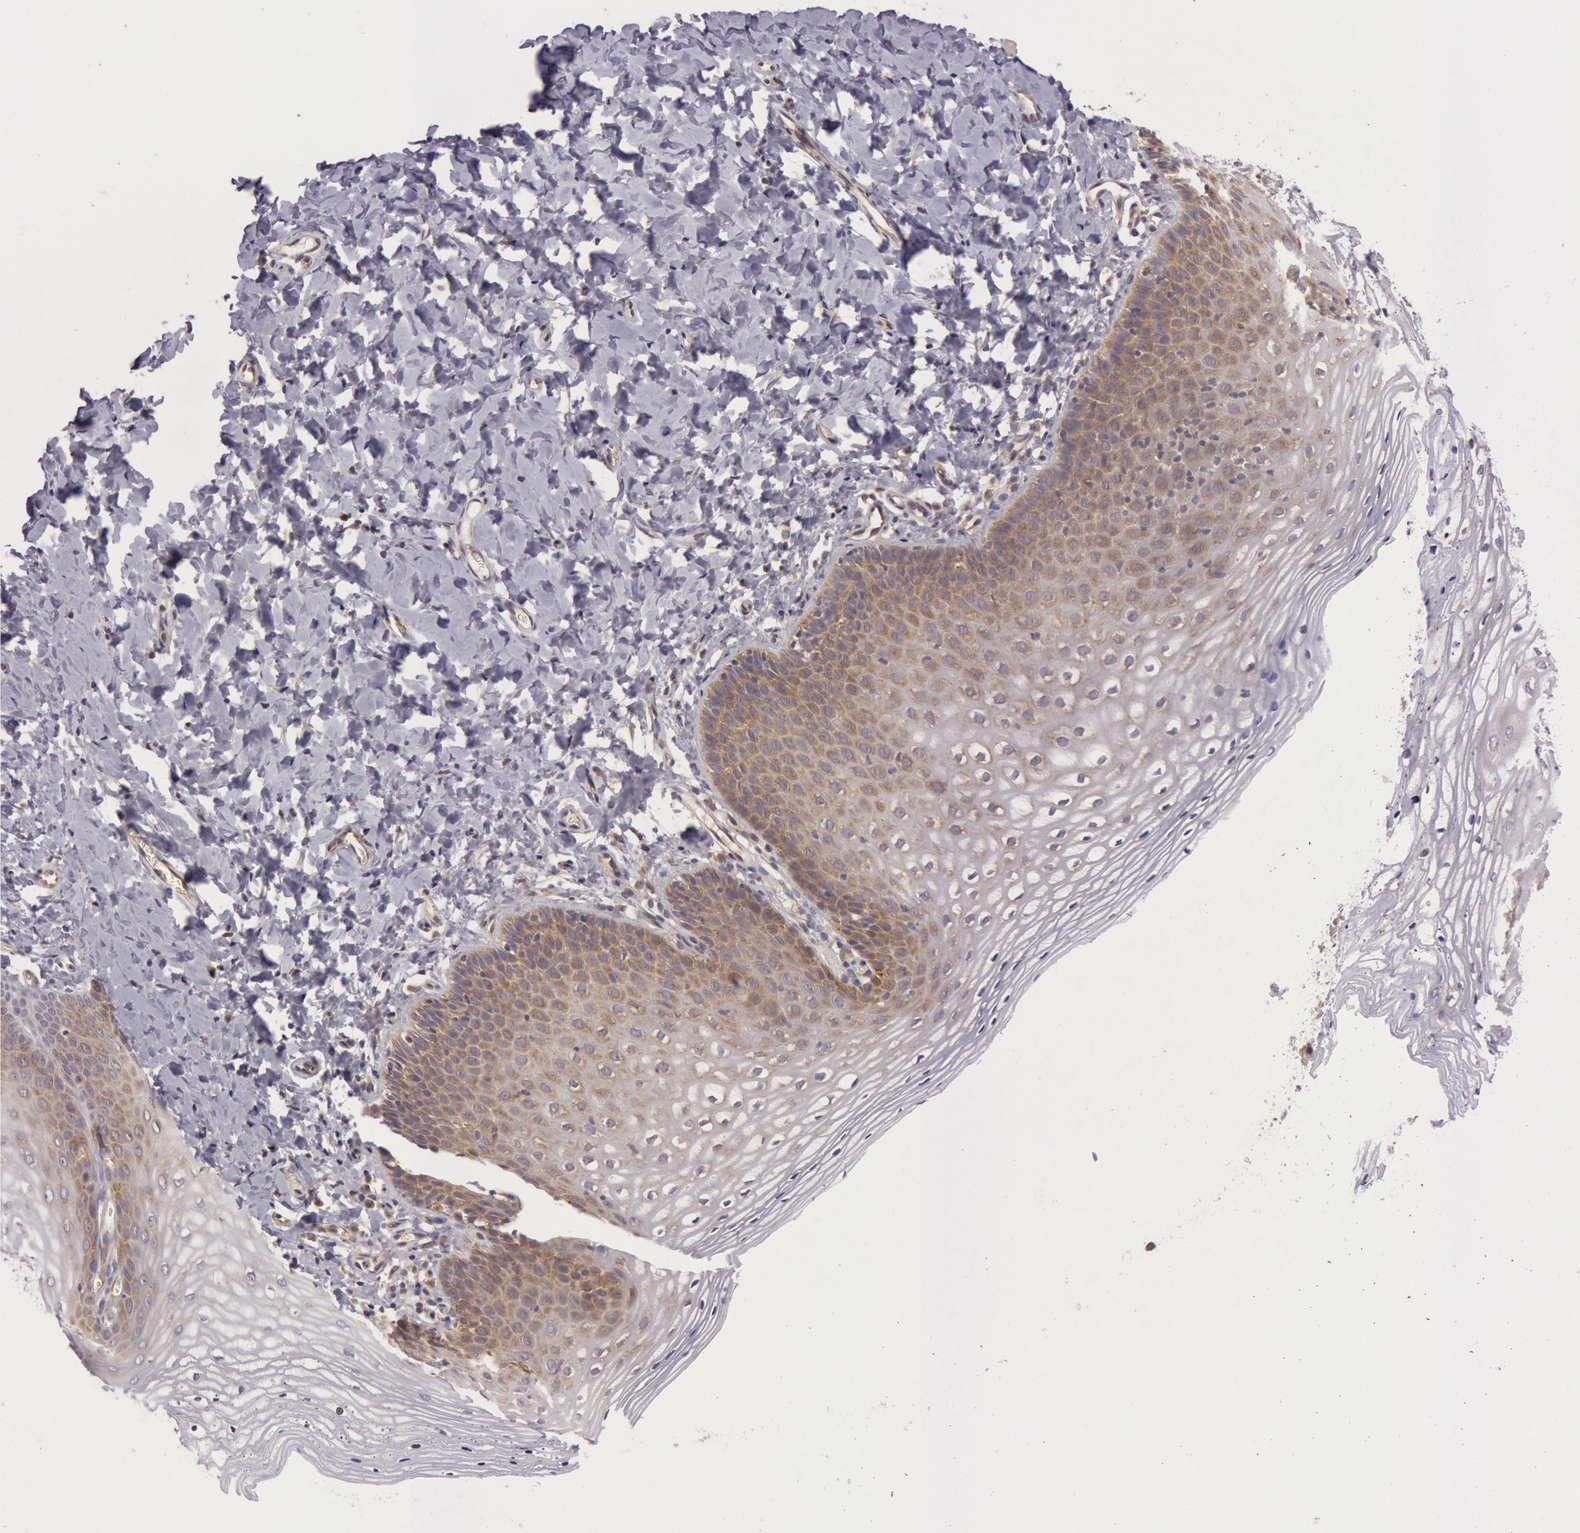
{"staining": {"intensity": "weak", "quantity": "25%-75%", "location": "cytoplasmic/membranous"}, "tissue": "vagina", "cell_type": "Squamous epithelial cells", "image_type": "normal", "snomed": [{"axis": "morphology", "description": "Normal tissue, NOS"}, {"axis": "topography", "description": "Vagina"}], "caption": "High-magnification brightfield microscopy of normal vagina stained with DAB (3,3'-diaminobenzidine) (brown) and counterstained with hematoxylin (blue). squamous epithelial cells exhibit weak cytoplasmic/membranous expression is seen in approximately25%-75% of cells. The protein of interest is shown in brown color, while the nuclei are stained blue.", "gene": "CHUK", "patient": {"sex": "female", "age": 55}}